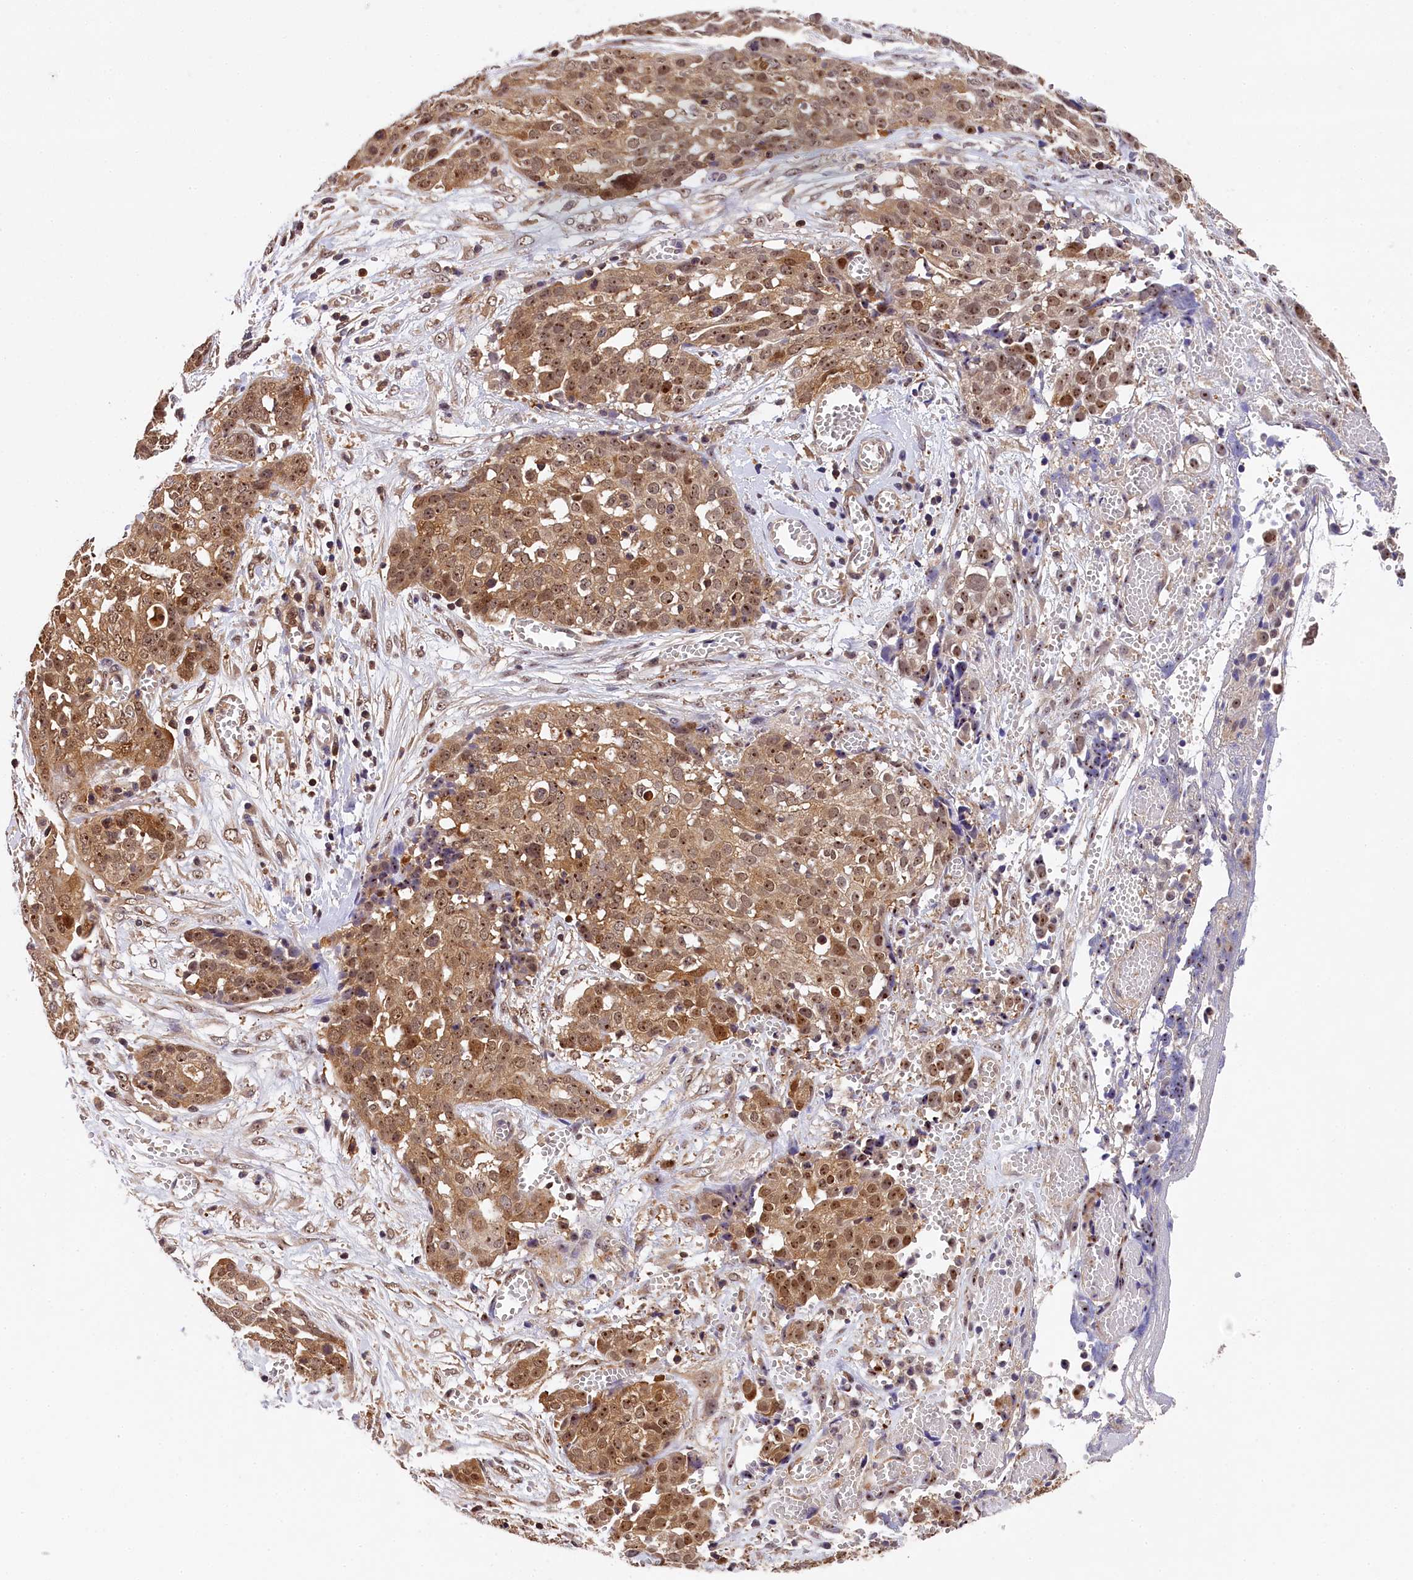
{"staining": {"intensity": "moderate", "quantity": ">75%", "location": "cytoplasmic/membranous,nuclear"}, "tissue": "ovarian cancer", "cell_type": "Tumor cells", "image_type": "cancer", "snomed": [{"axis": "morphology", "description": "Cystadenocarcinoma, serous, NOS"}, {"axis": "topography", "description": "Soft tissue"}, {"axis": "topography", "description": "Ovary"}], "caption": "High-power microscopy captured an IHC micrograph of ovarian cancer, revealing moderate cytoplasmic/membranous and nuclear expression in about >75% of tumor cells. The staining was performed using DAB to visualize the protein expression in brown, while the nuclei were stained in blue with hematoxylin (Magnification: 20x).", "gene": "EIF6", "patient": {"sex": "female", "age": 57}}